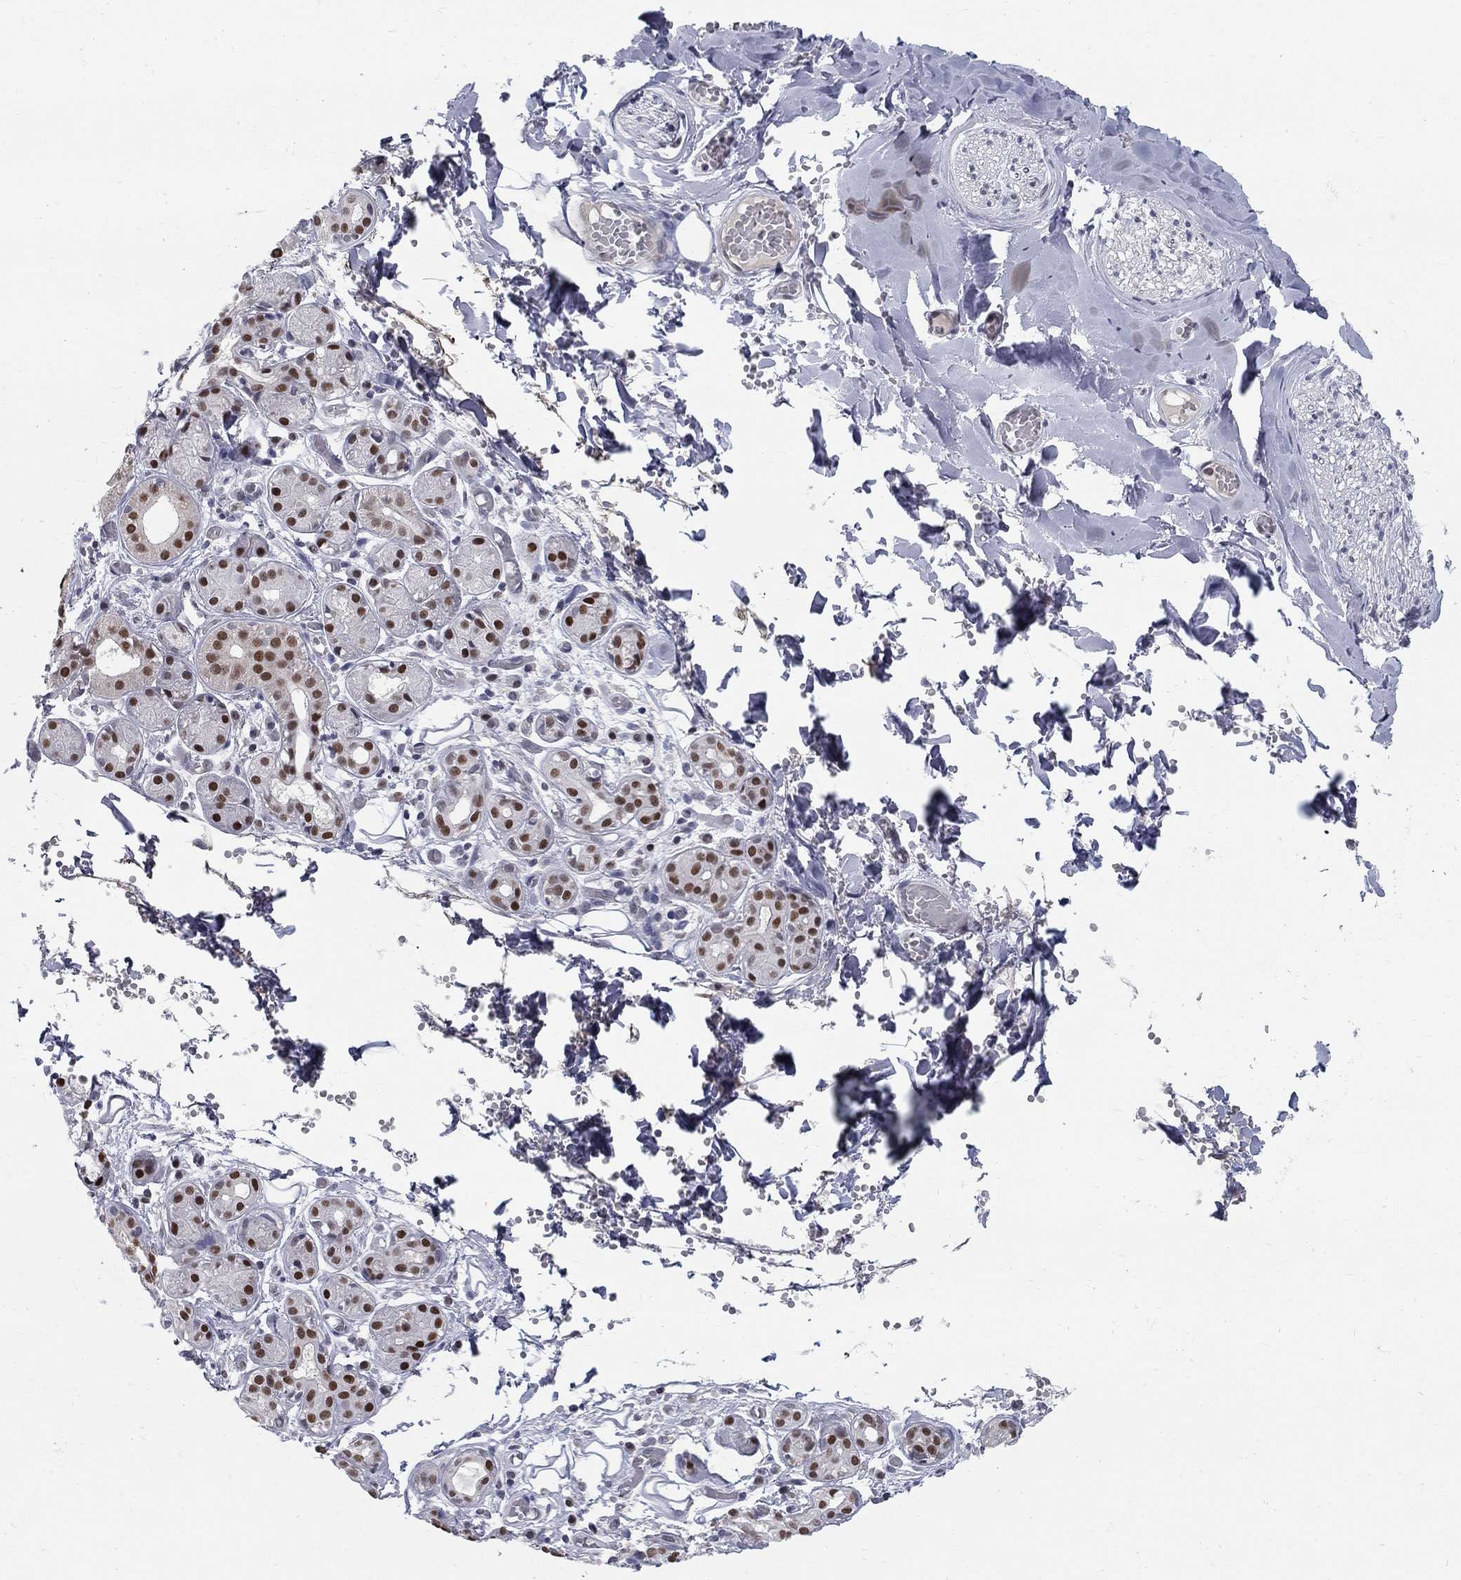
{"staining": {"intensity": "strong", "quantity": ">75%", "location": "nuclear"}, "tissue": "salivary gland", "cell_type": "Glandular cells", "image_type": "normal", "snomed": [{"axis": "morphology", "description": "Normal tissue, NOS"}, {"axis": "topography", "description": "Salivary gland"}, {"axis": "topography", "description": "Peripheral nerve tissue"}], "caption": "Brown immunohistochemical staining in benign human salivary gland exhibits strong nuclear staining in about >75% of glandular cells.", "gene": "GCFC2", "patient": {"sex": "male", "age": 71}}